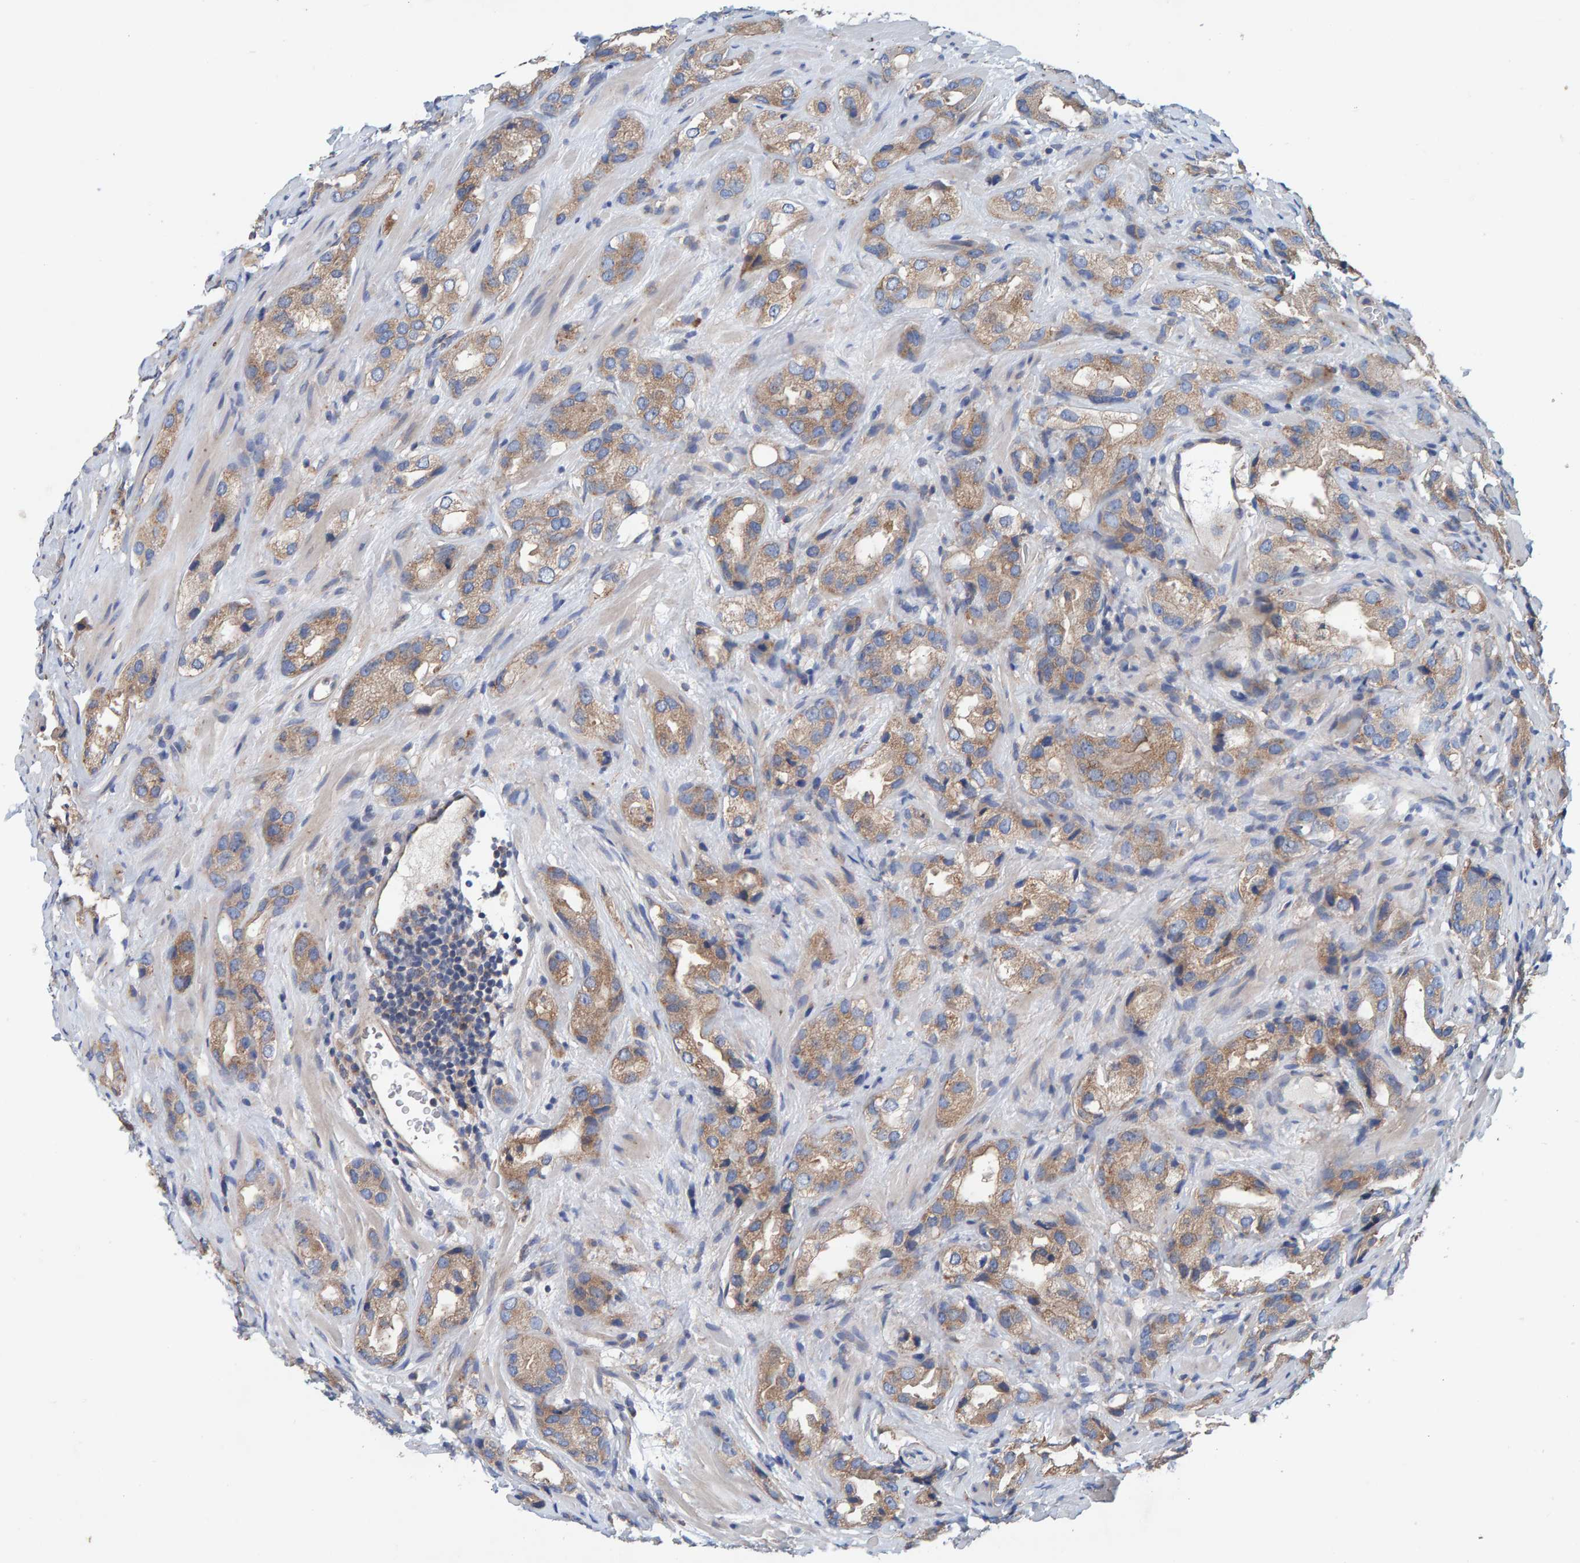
{"staining": {"intensity": "moderate", "quantity": ">75%", "location": "cytoplasmic/membranous"}, "tissue": "prostate cancer", "cell_type": "Tumor cells", "image_type": "cancer", "snomed": [{"axis": "morphology", "description": "Adenocarcinoma, High grade"}, {"axis": "topography", "description": "Prostate"}], "caption": "Tumor cells show medium levels of moderate cytoplasmic/membranous positivity in about >75% of cells in prostate cancer (high-grade adenocarcinoma).", "gene": "MKLN1", "patient": {"sex": "male", "age": 63}}